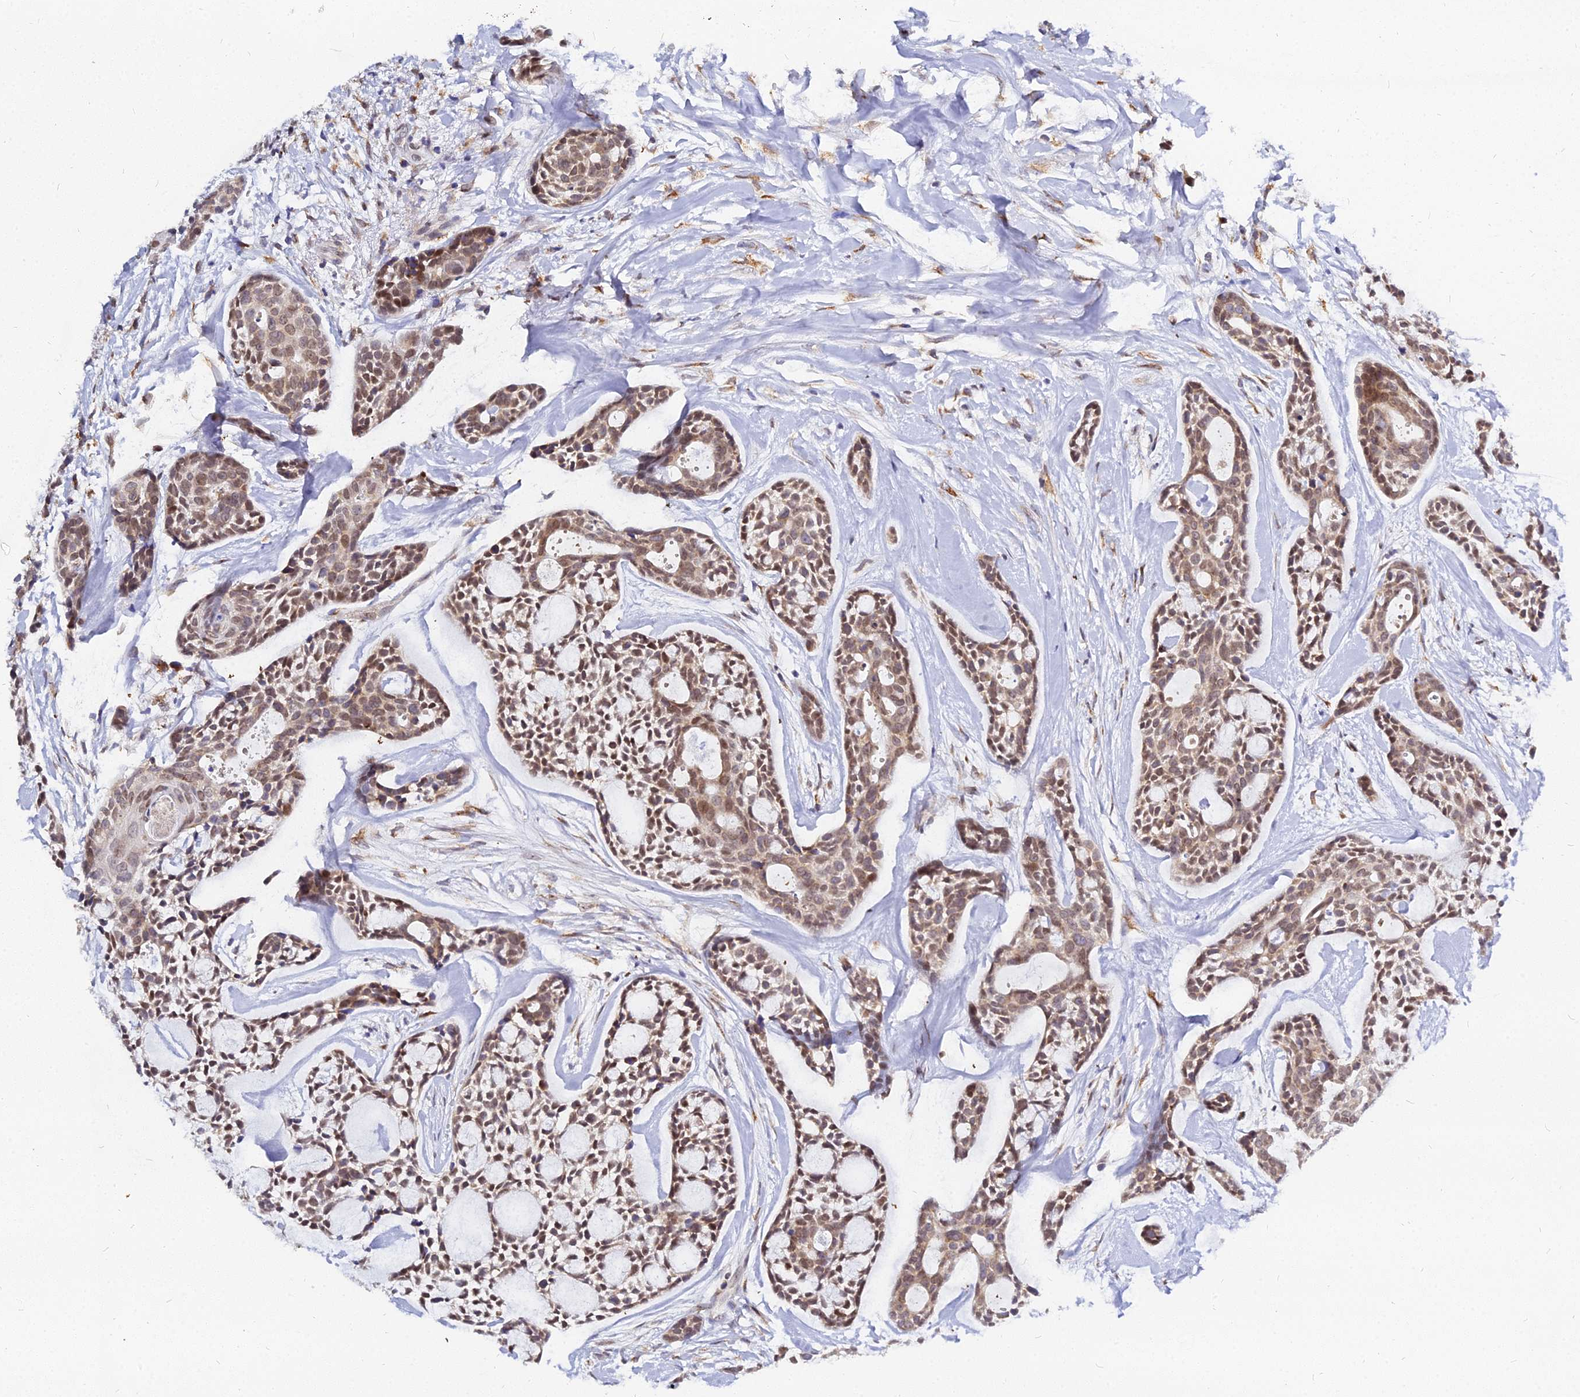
{"staining": {"intensity": "moderate", "quantity": ">75%", "location": "cytoplasmic/membranous,nuclear"}, "tissue": "head and neck cancer", "cell_type": "Tumor cells", "image_type": "cancer", "snomed": [{"axis": "morphology", "description": "Adenocarcinoma, NOS"}, {"axis": "topography", "description": "Subcutis"}, {"axis": "topography", "description": "Head-Neck"}], "caption": "Head and neck cancer (adenocarcinoma) stained with IHC shows moderate cytoplasmic/membranous and nuclear positivity in approximately >75% of tumor cells.", "gene": "RNF121", "patient": {"sex": "female", "age": 73}}